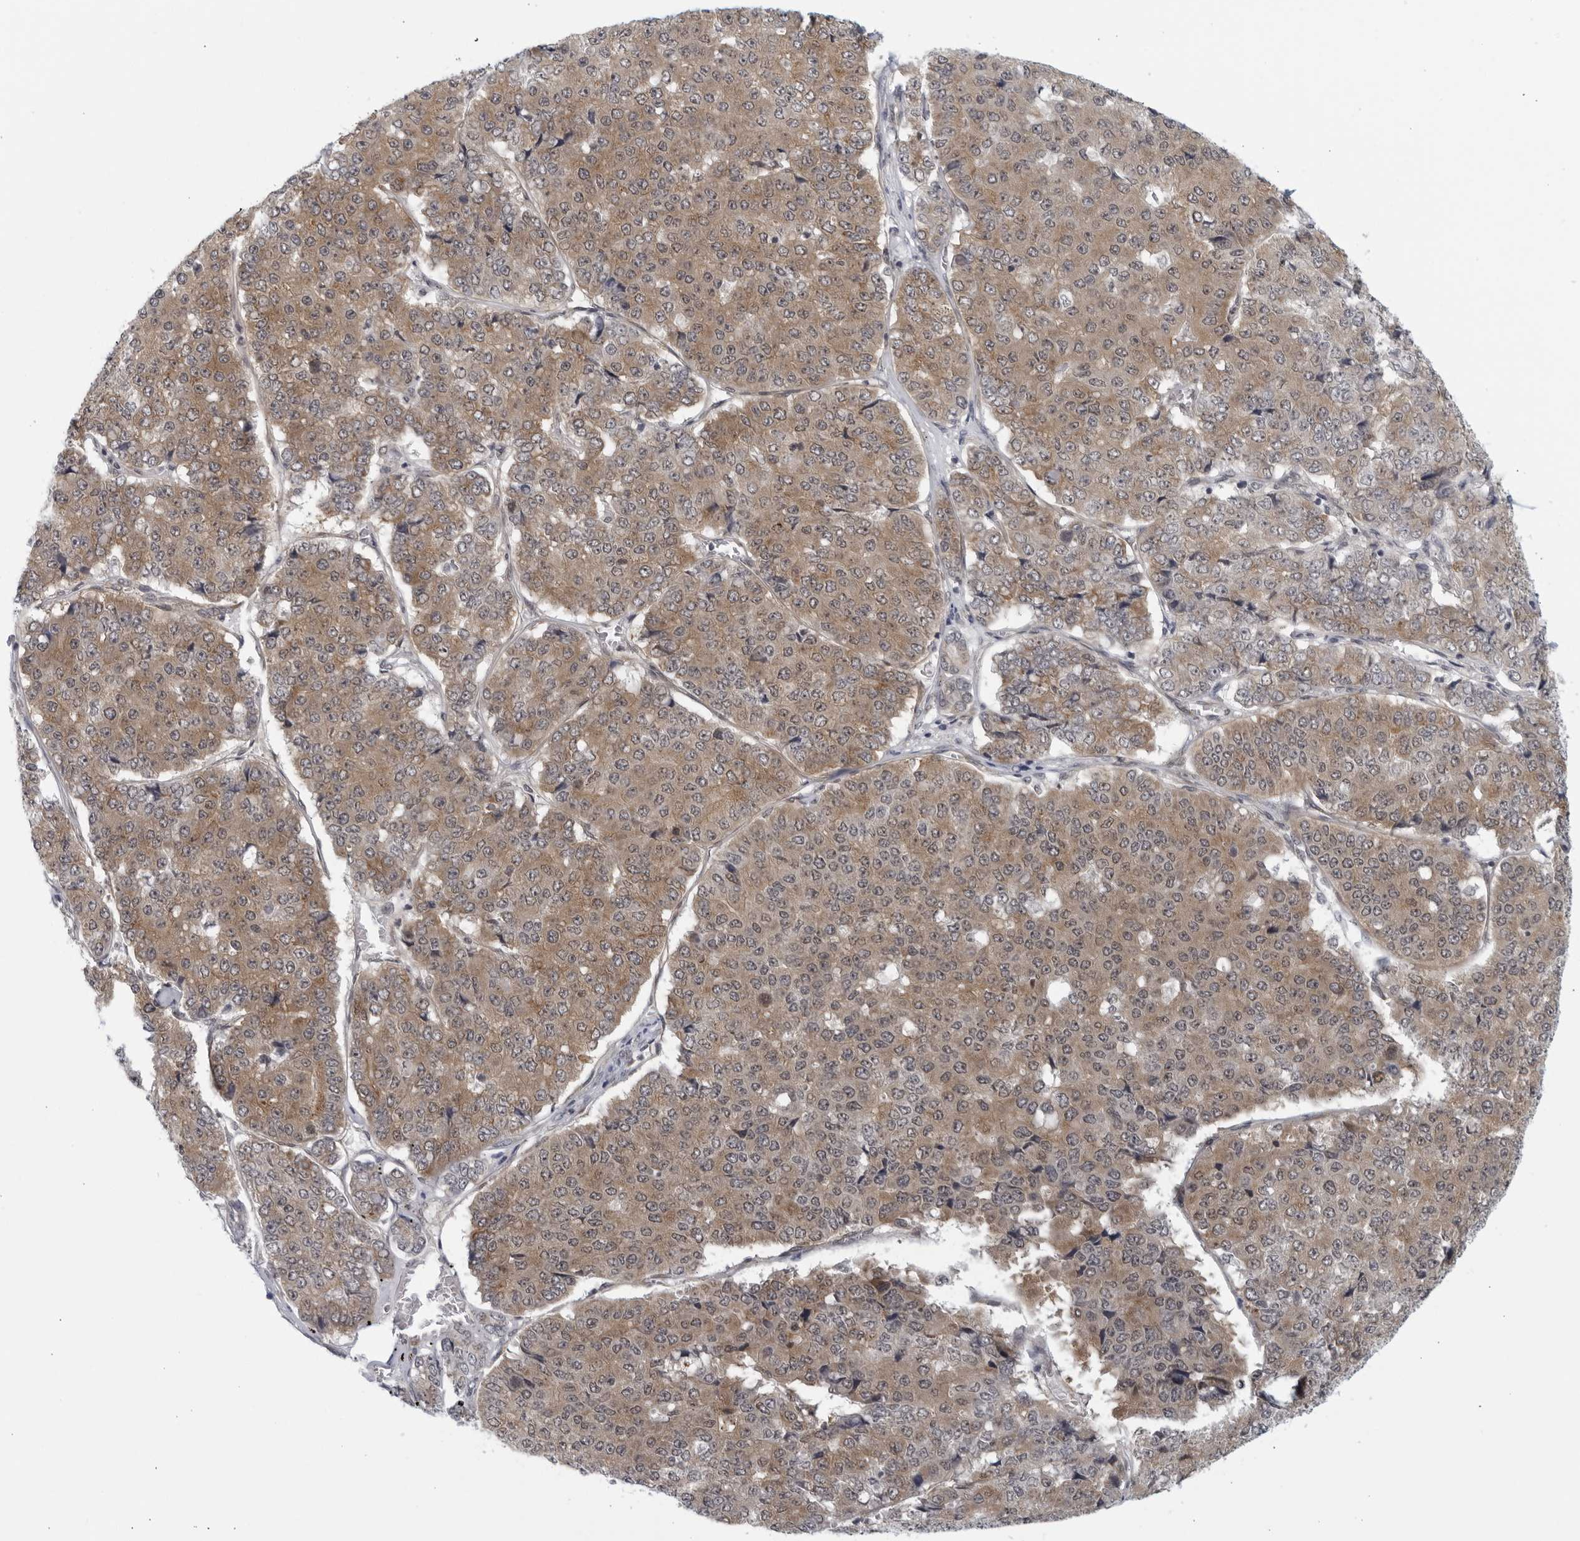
{"staining": {"intensity": "moderate", "quantity": ">75%", "location": "cytoplasmic/membranous"}, "tissue": "pancreatic cancer", "cell_type": "Tumor cells", "image_type": "cancer", "snomed": [{"axis": "morphology", "description": "Adenocarcinoma, NOS"}, {"axis": "topography", "description": "Pancreas"}], "caption": "Immunohistochemical staining of human pancreatic adenocarcinoma reveals moderate cytoplasmic/membranous protein expression in about >75% of tumor cells. Immunohistochemistry (ihc) stains the protein of interest in brown and the nuclei are stained blue.", "gene": "RC3H1", "patient": {"sex": "male", "age": 50}}